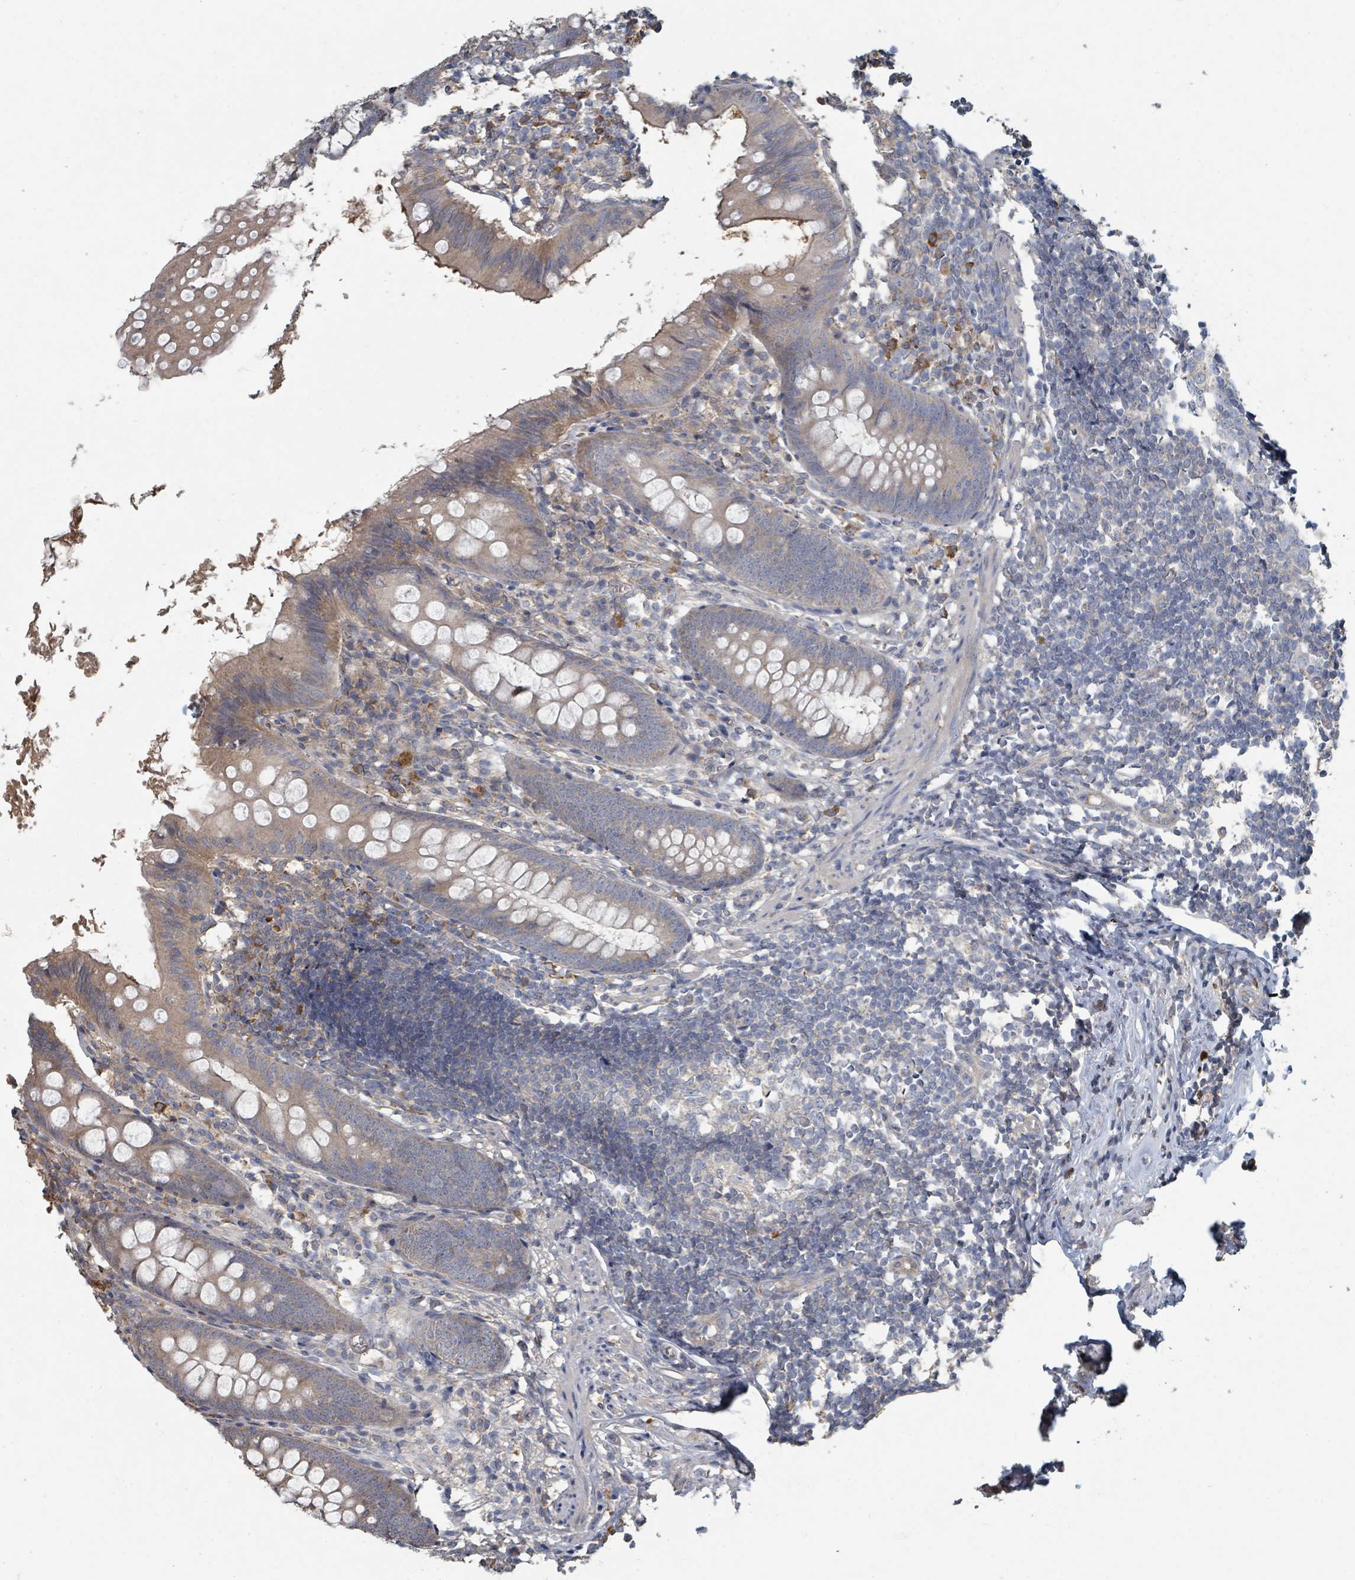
{"staining": {"intensity": "moderate", "quantity": "25%-75%", "location": "cytoplasmic/membranous"}, "tissue": "appendix", "cell_type": "Glandular cells", "image_type": "normal", "snomed": [{"axis": "morphology", "description": "Normal tissue, NOS"}, {"axis": "topography", "description": "Appendix"}], "caption": "Protein staining of benign appendix shows moderate cytoplasmic/membranous positivity in about 25%-75% of glandular cells.", "gene": "WDFY1", "patient": {"sex": "female", "age": 51}}